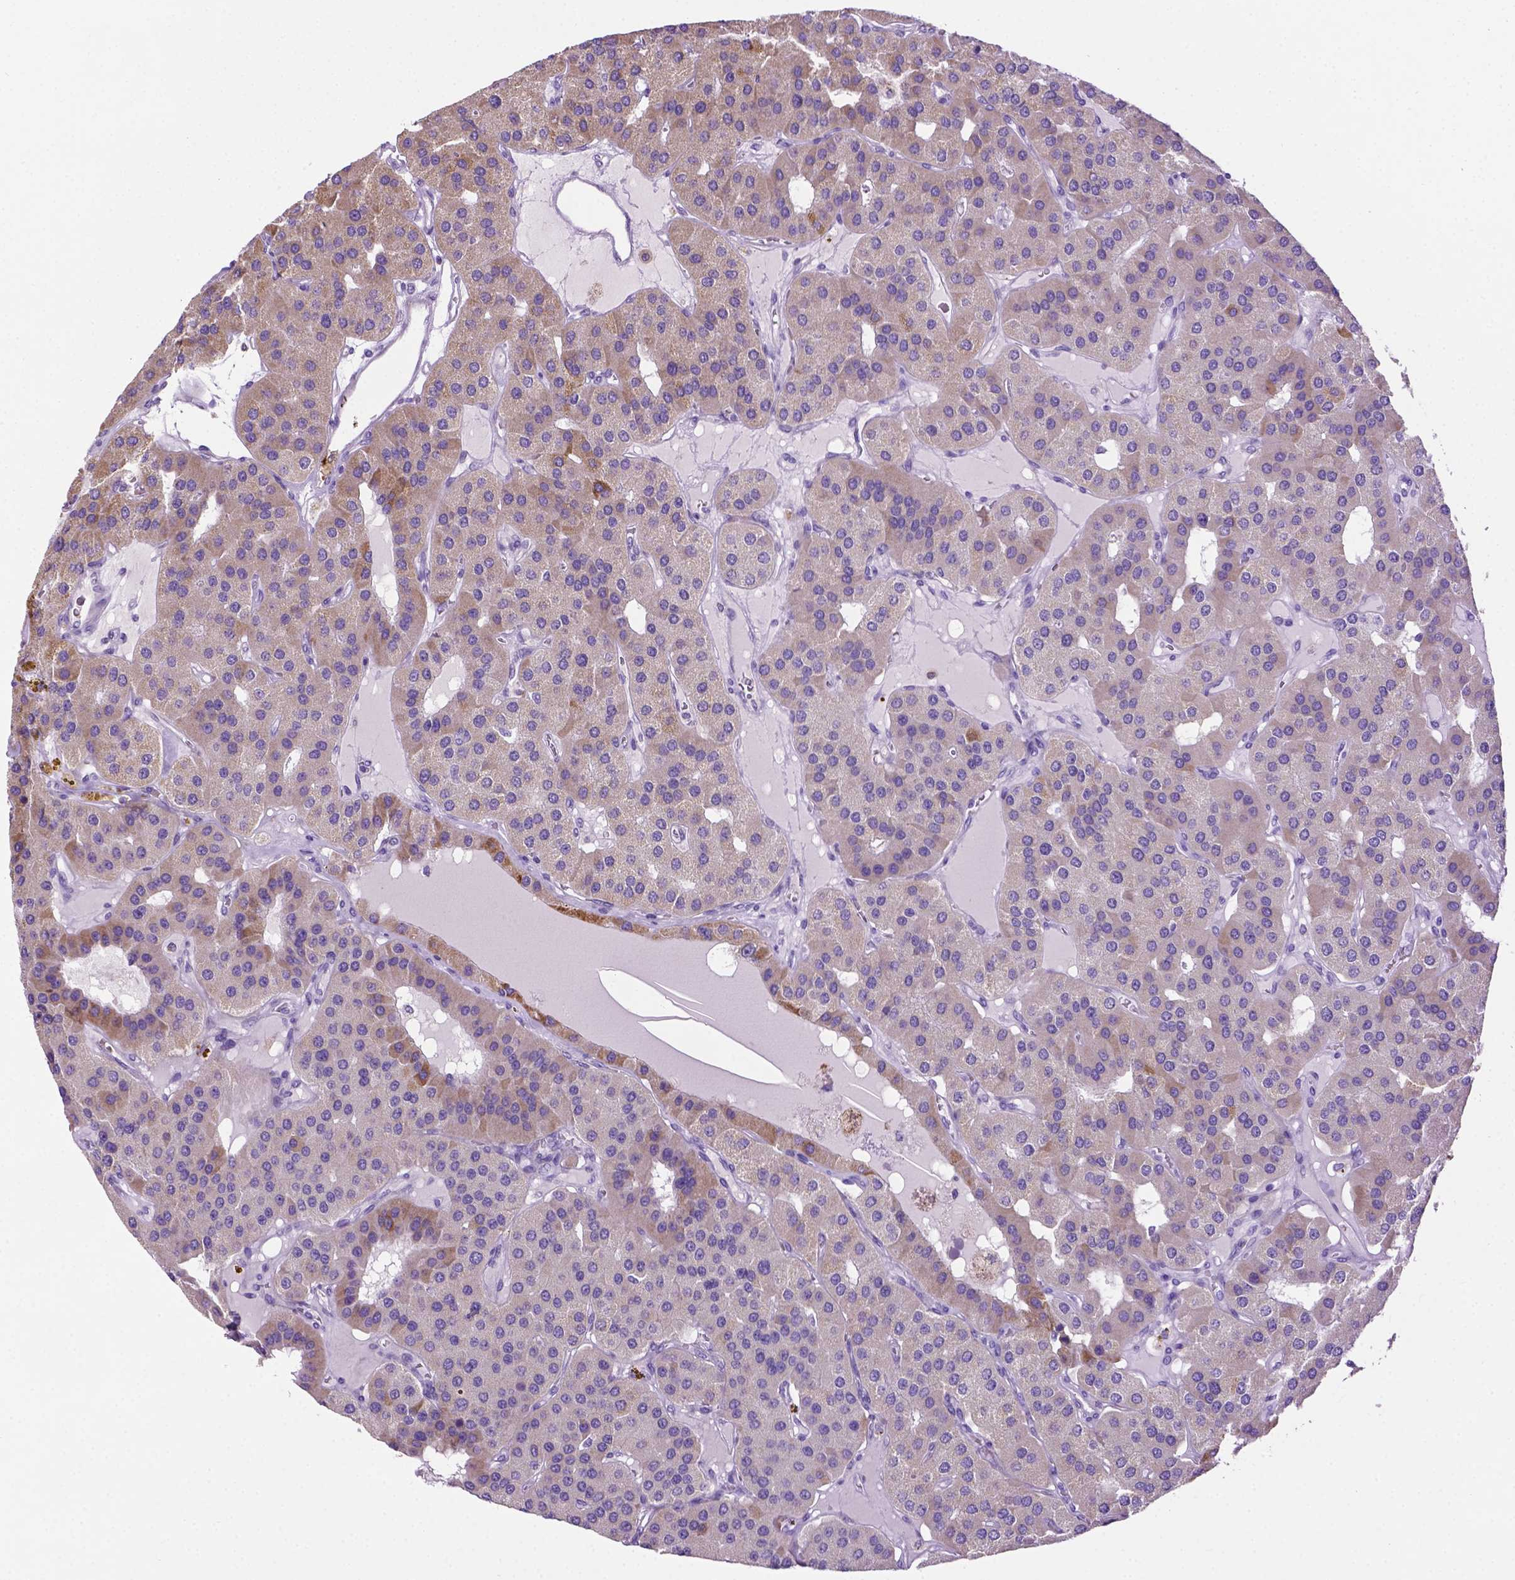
{"staining": {"intensity": "weak", "quantity": "<25%", "location": "cytoplasmic/membranous"}, "tissue": "parathyroid gland", "cell_type": "Glandular cells", "image_type": "normal", "snomed": [{"axis": "morphology", "description": "Normal tissue, NOS"}, {"axis": "morphology", "description": "Adenoma, NOS"}, {"axis": "topography", "description": "Parathyroid gland"}], "caption": "High power microscopy photomicrograph of an IHC photomicrograph of unremarkable parathyroid gland, revealing no significant expression in glandular cells.", "gene": "TMEM132E", "patient": {"sex": "female", "age": 86}}